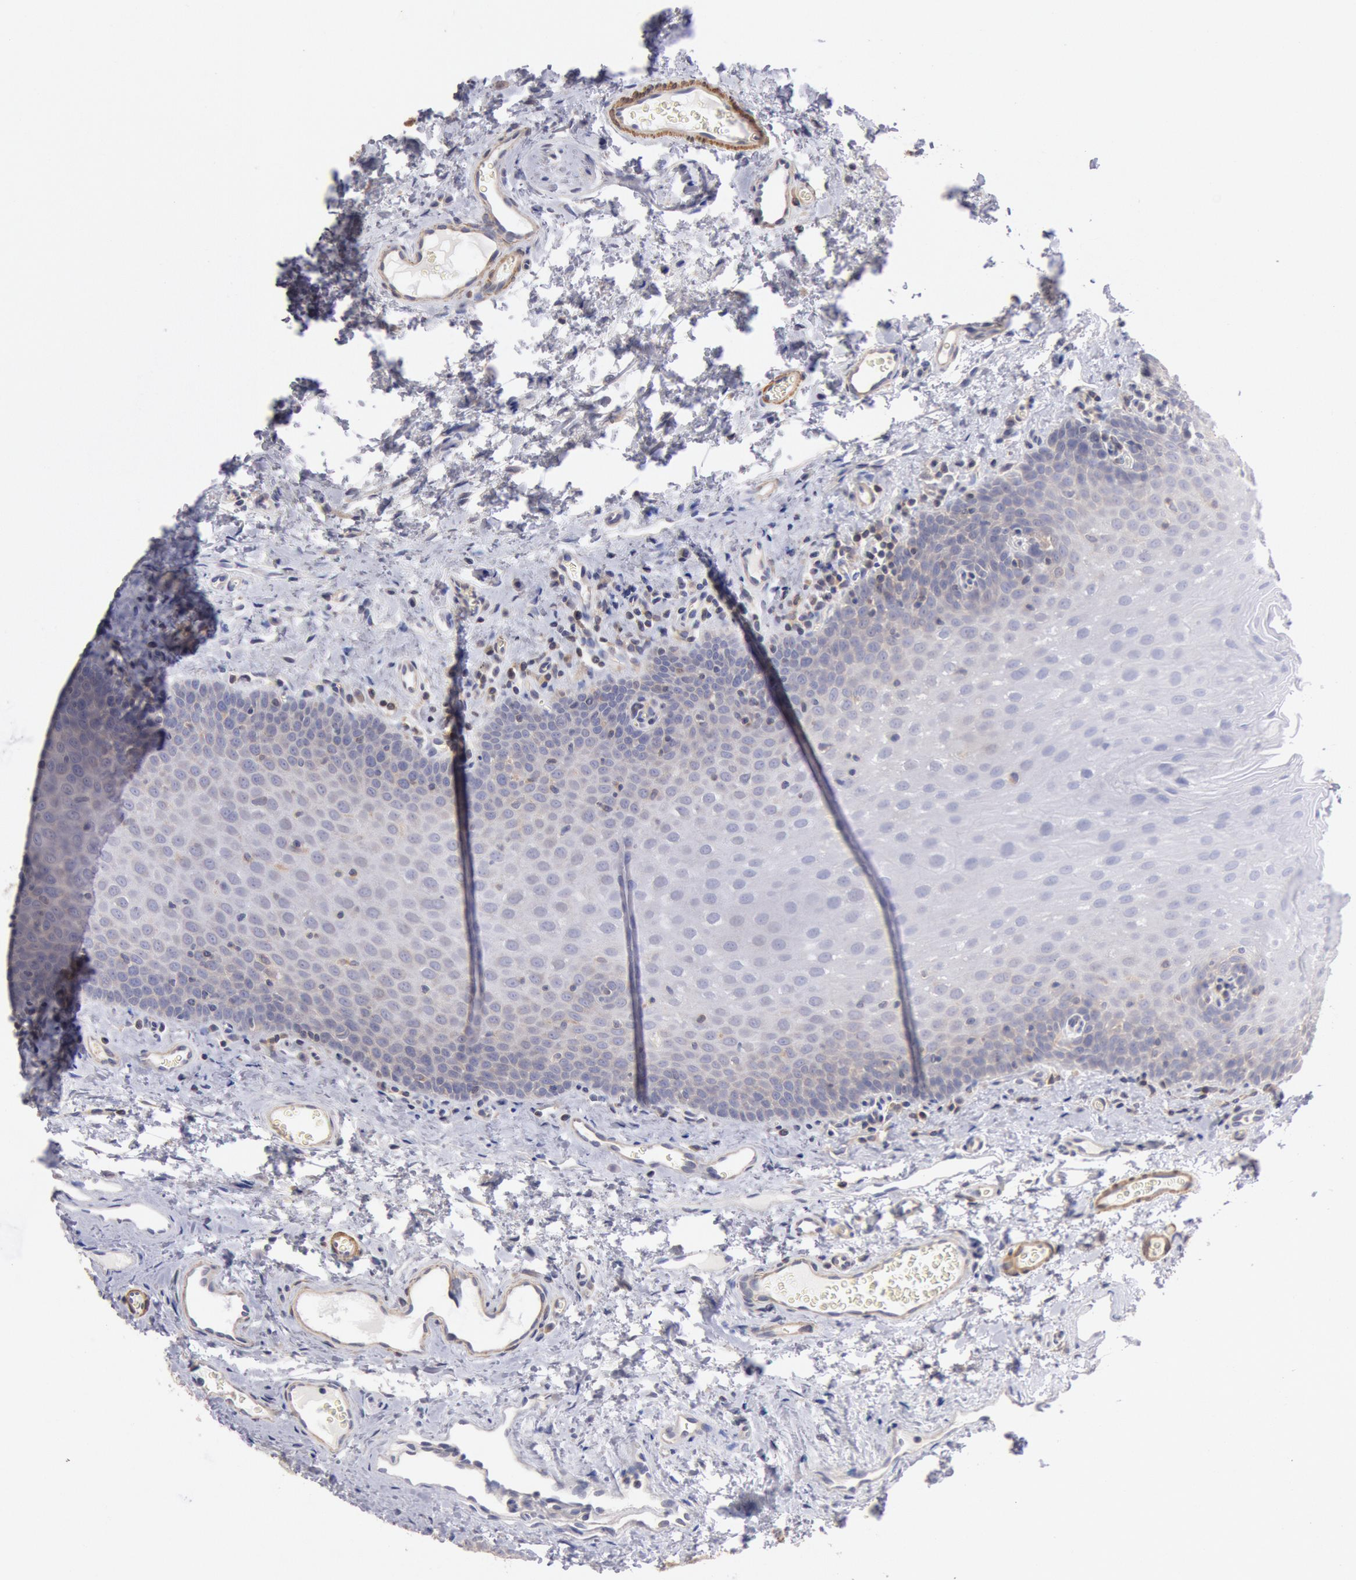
{"staining": {"intensity": "weak", "quantity": "<25%", "location": "cytoplasmic/membranous"}, "tissue": "oral mucosa", "cell_type": "Squamous epithelial cells", "image_type": "normal", "snomed": [{"axis": "morphology", "description": "Normal tissue, NOS"}, {"axis": "topography", "description": "Oral tissue"}], "caption": "DAB immunohistochemical staining of benign human oral mucosa displays no significant expression in squamous epithelial cells. The staining is performed using DAB brown chromogen with nuclei counter-stained in using hematoxylin.", "gene": "TMED8", "patient": {"sex": "male", "age": 20}}